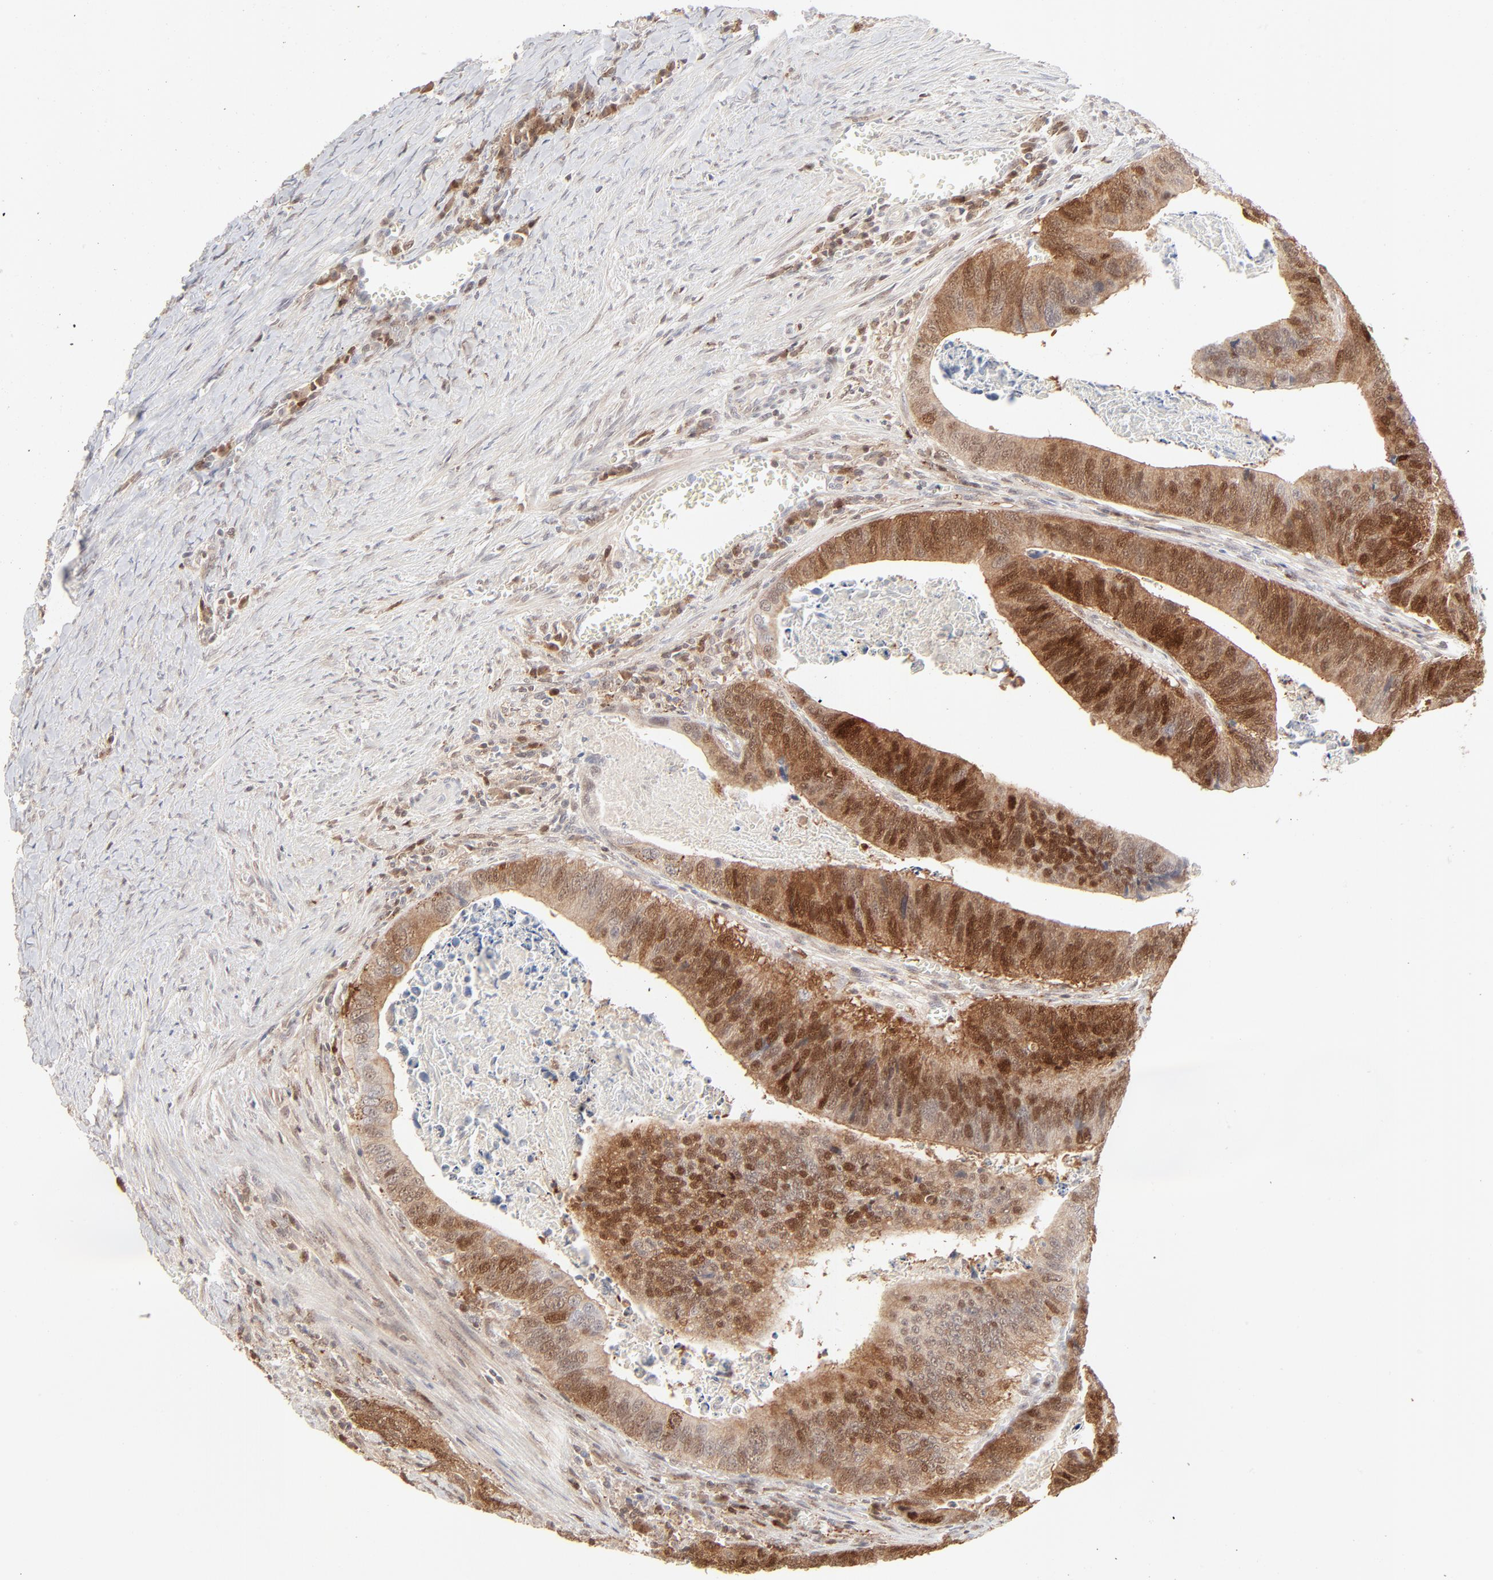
{"staining": {"intensity": "moderate", "quantity": "25%-75%", "location": "cytoplasmic/membranous,nuclear"}, "tissue": "colorectal cancer", "cell_type": "Tumor cells", "image_type": "cancer", "snomed": [{"axis": "morphology", "description": "Adenocarcinoma, NOS"}, {"axis": "topography", "description": "Colon"}], "caption": "A micrograph of human adenocarcinoma (colorectal) stained for a protein reveals moderate cytoplasmic/membranous and nuclear brown staining in tumor cells.", "gene": "CDK6", "patient": {"sex": "male", "age": 72}}